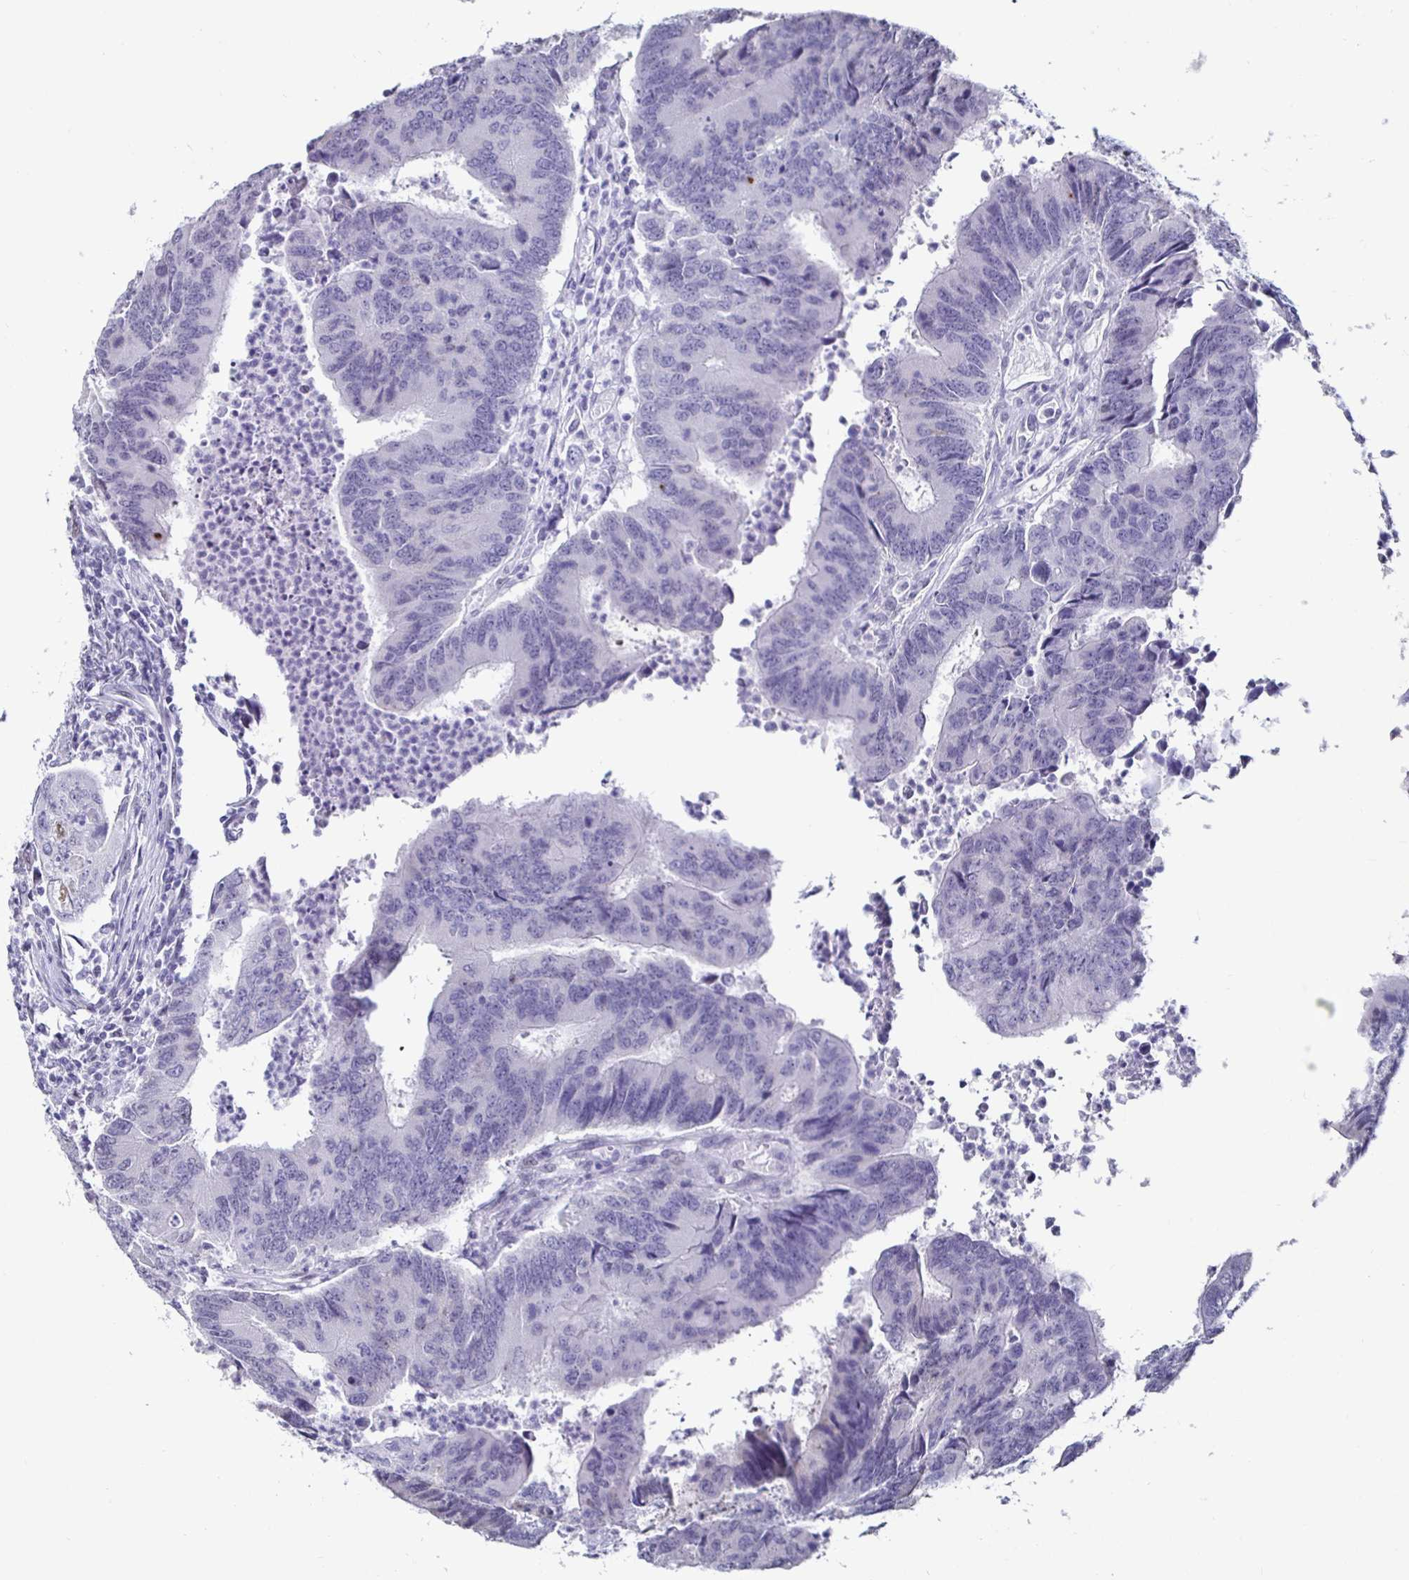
{"staining": {"intensity": "negative", "quantity": "none", "location": "none"}, "tissue": "colorectal cancer", "cell_type": "Tumor cells", "image_type": "cancer", "snomed": [{"axis": "morphology", "description": "Adenocarcinoma, NOS"}, {"axis": "topography", "description": "Colon"}], "caption": "The photomicrograph shows no significant expression in tumor cells of adenocarcinoma (colorectal). (Brightfield microscopy of DAB (3,3'-diaminobenzidine) IHC at high magnification).", "gene": "DDX39B", "patient": {"sex": "female", "age": 67}}